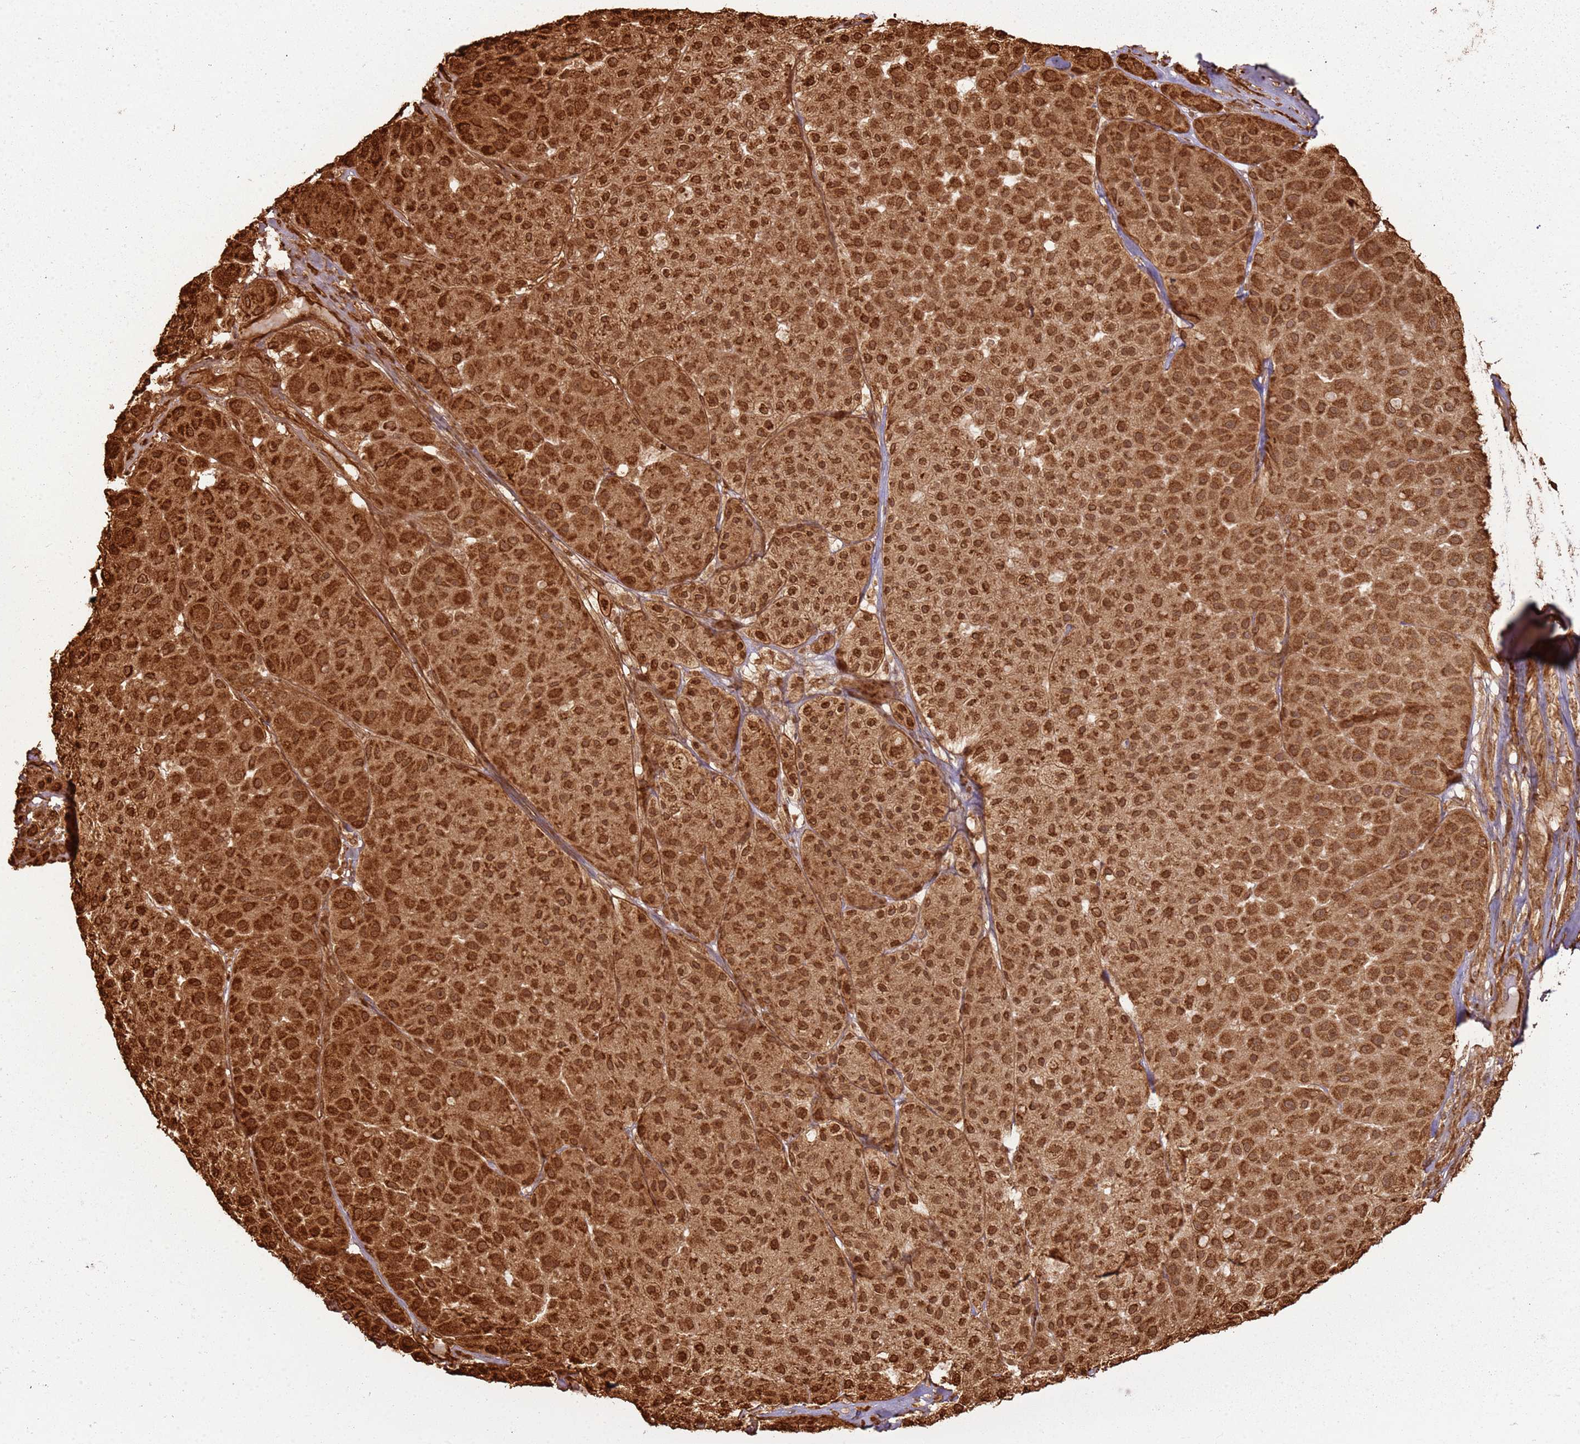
{"staining": {"intensity": "strong", "quantity": ">75%", "location": "cytoplasmic/membranous,nuclear"}, "tissue": "melanoma", "cell_type": "Tumor cells", "image_type": "cancer", "snomed": [{"axis": "morphology", "description": "Malignant melanoma, Metastatic site"}, {"axis": "topography", "description": "Smooth muscle"}], "caption": "Human malignant melanoma (metastatic site) stained for a protein (brown) displays strong cytoplasmic/membranous and nuclear positive expression in about >75% of tumor cells.", "gene": "DDX59", "patient": {"sex": "male", "age": 41}}